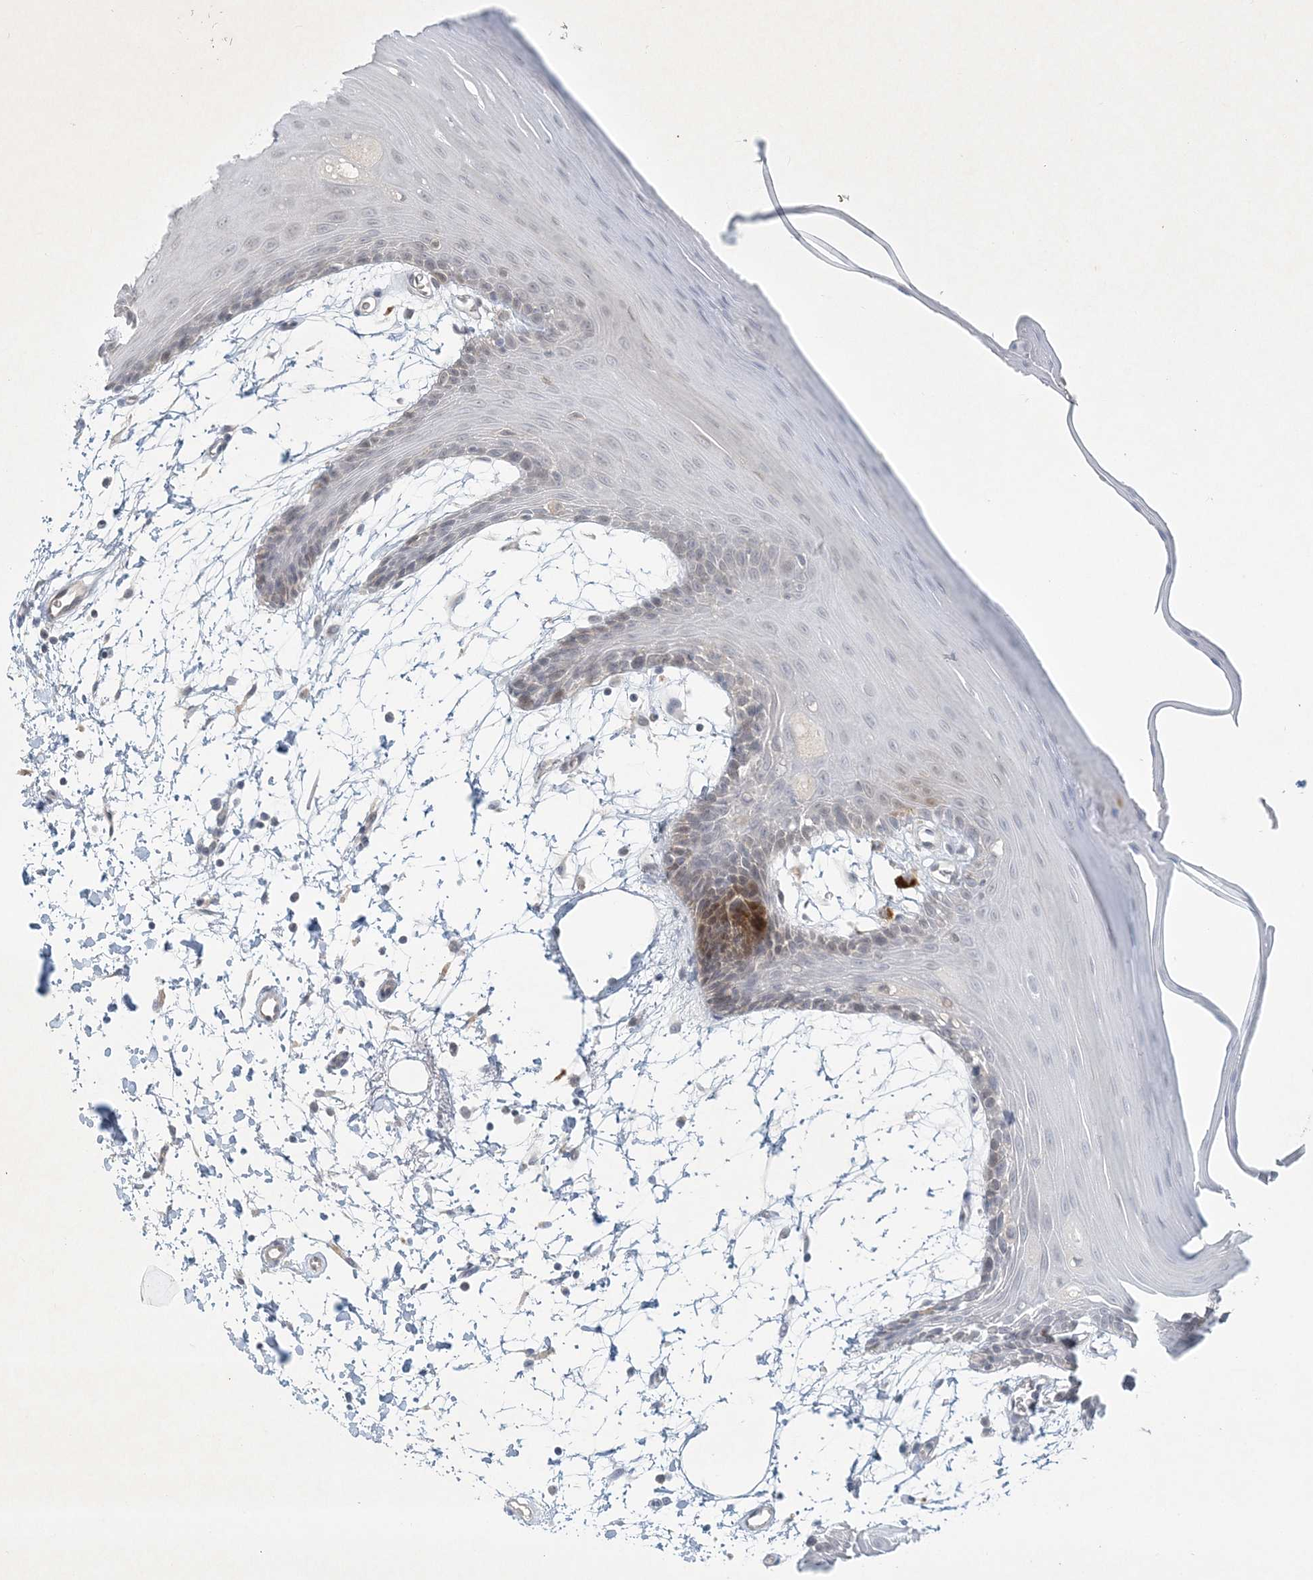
{"staining": {"intensity": "negative", "quantity": "none", "location": "none"}, "tissue": "oral mucosa", "cell_type": "Squamous epithelial cells", "image_type": "normal", "snomed": [{"axis": "morphology", "description": "Normal tissue, NOS"}, {"axis": "topography", "description": "Skeletal muscle"}, {"axis": "topography", "description": "Oral tissue"}, {"axis": "topography", "description": "Salivary gland"}, {"axis": "topography", "description": "Peripheral nerve tissue"}], "caption": "The micrograph exhibits no staining of squamous epithelial cells in normal oral mucosa.", "gene": "BOD1L2", "patient": {"sex": "male", "age": 54}}